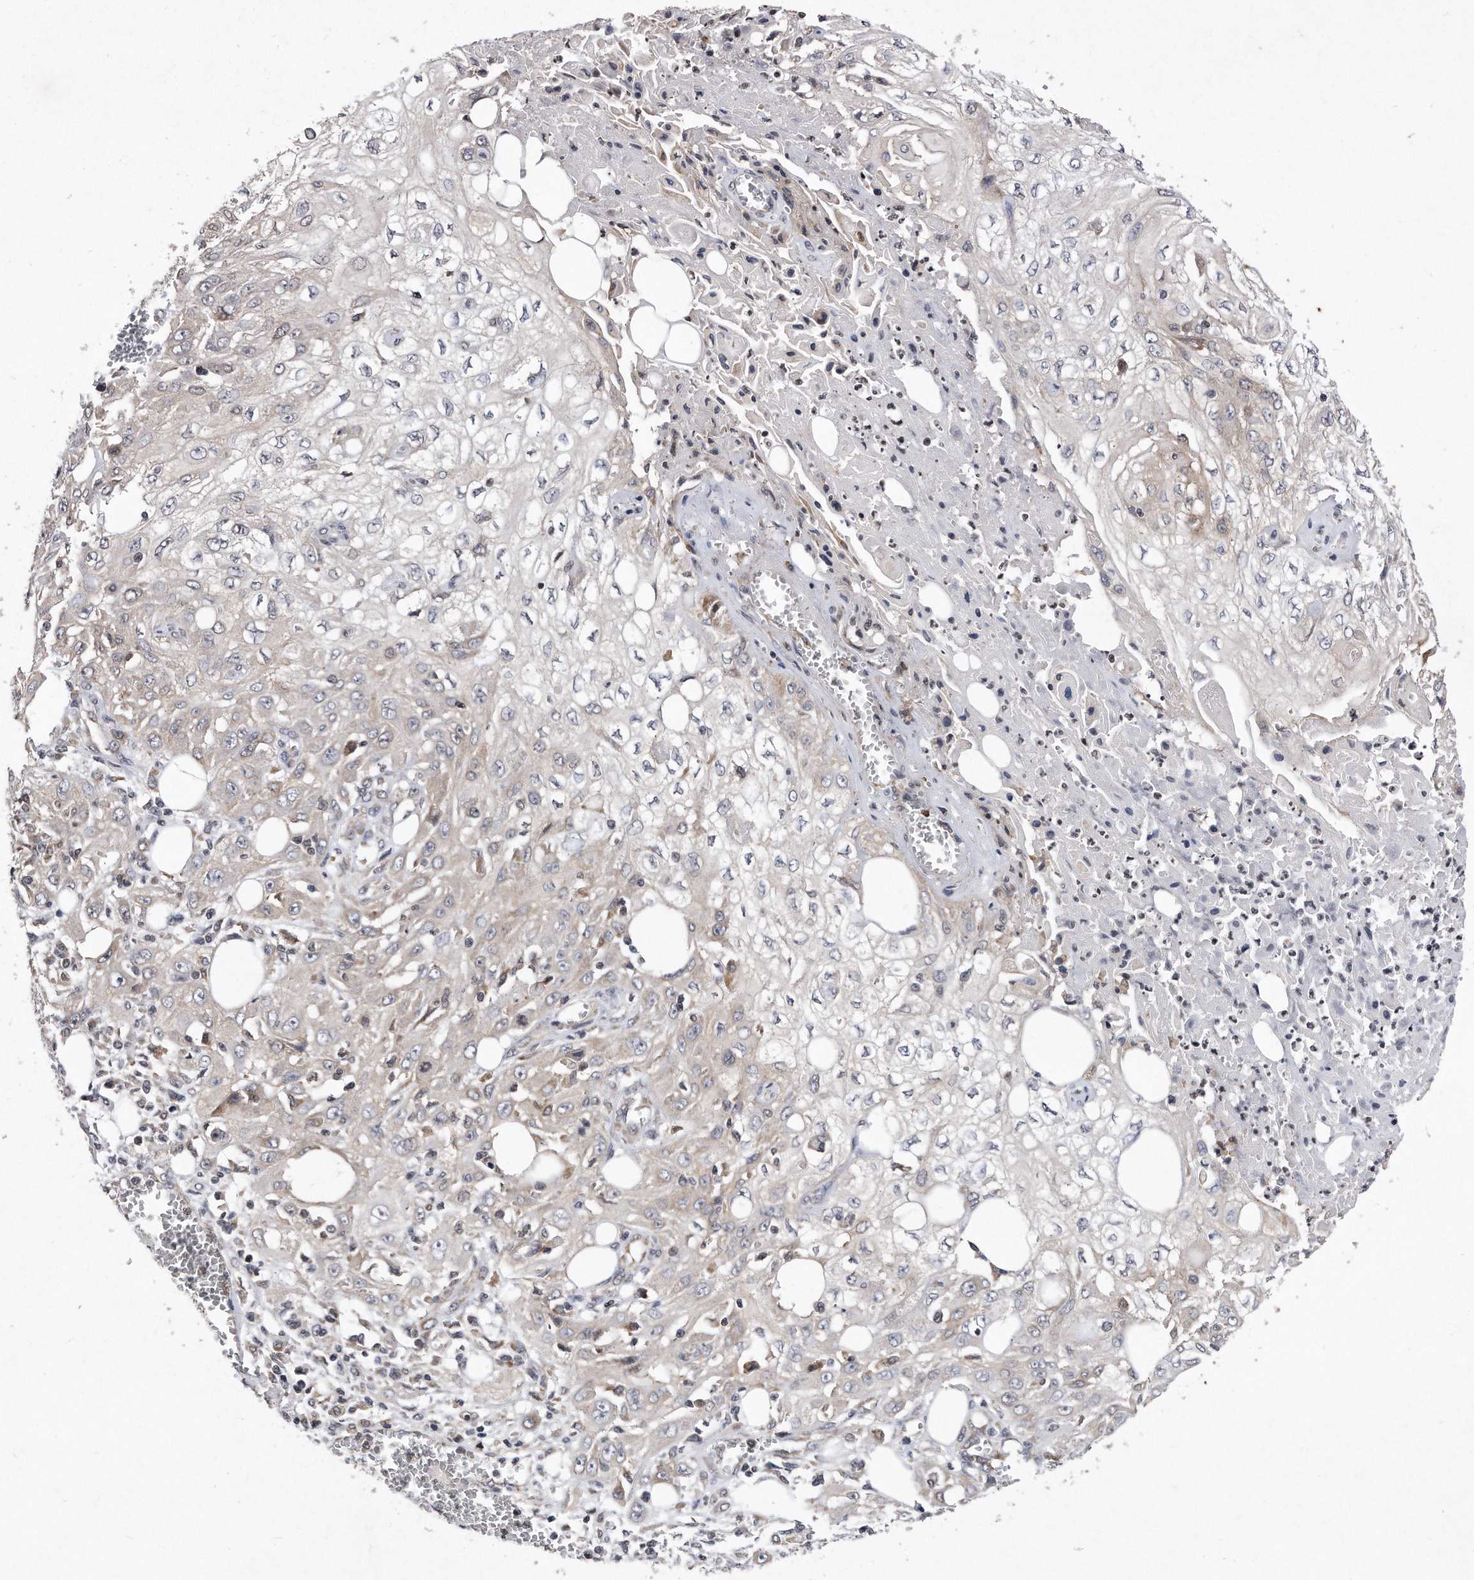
{"staining": {"intensity": "weak", "quantity": "<25%", "location": "cytoplasmic/membranous"}, "tissue": "skin cancer", "cell_type": "Tumor cells", "image_type": "cancer", "snomed": [{"axis": "morphology", "description": "Squamous cell carcinoma, NOS"}, {"axis": "morphology", "description": "Squamous cell carcinoma, metastatic, NOS"}, {"axis": "topography", "description": "Skin"}, {"axis": "topography", "description": "Lymph node"}], "caption": "The image demonstrates no significant expression in tumor cells of skin cancer.", "gene": "DAB1", "patient": {"sex": "male", "age": 75}}